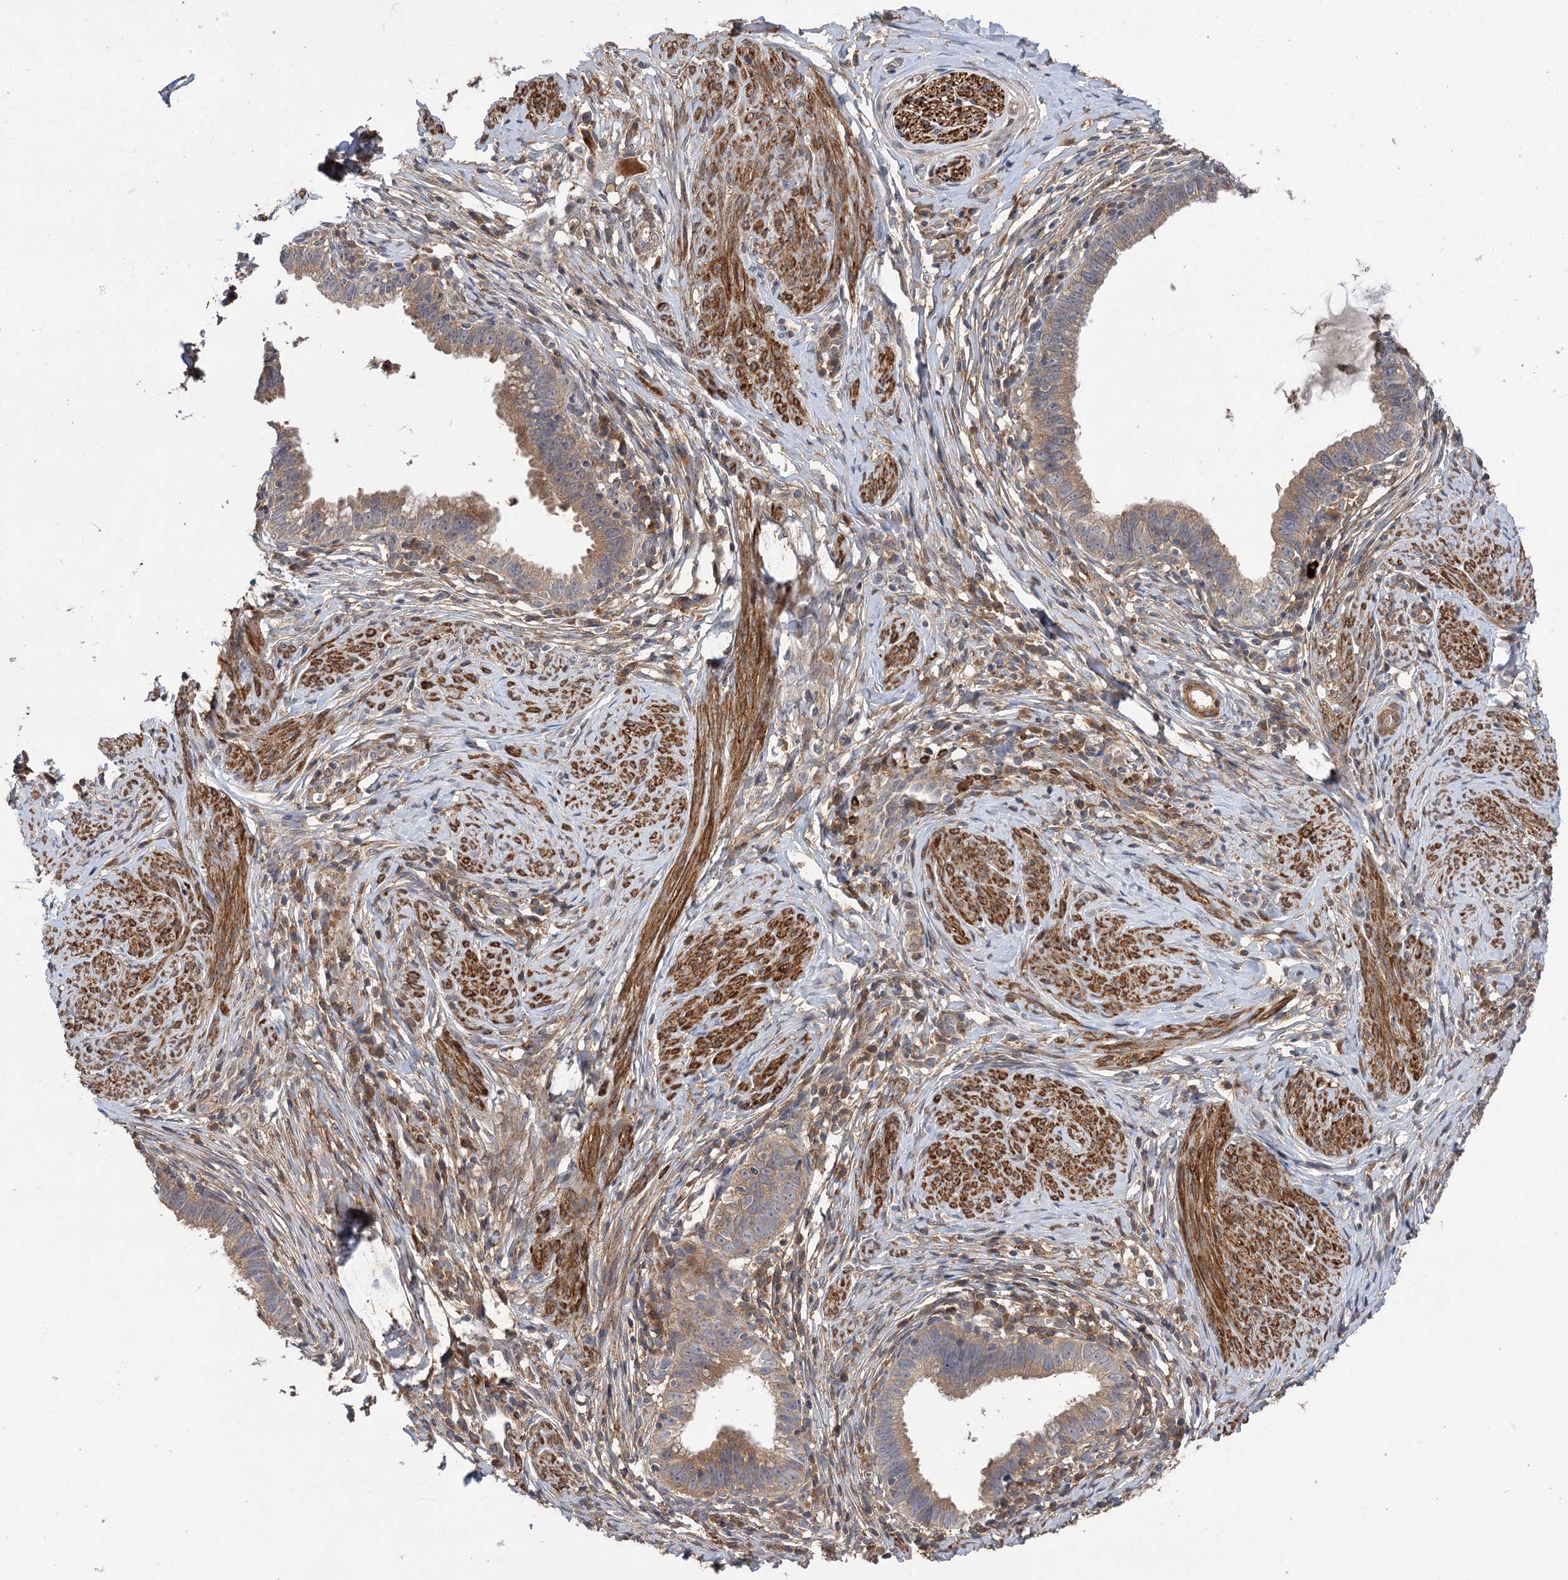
{"staining": {"intensity": "moderate", "quantity": "25%-75%", "location": "cytoplasmic/membranous"}, "tissue": "cervical cancer", "cell_type": "Tumor cells", "image_type": "cancer", "snomed": [{"axis": "morphology", "description": "Adenocarcinoma, NOS"}, {"axis": "topography", "description": "Cervix"}], "caption": "A high-resolution photomicrograph shows immunohistochemistry staining of adenocarcinoma (cervical), which shows moderate cytoplasmic/membranous positivity in about 25%-75% of tumor cells.", "gene": "FBXW8", "patient": {"sex": "female", "age": 36}}